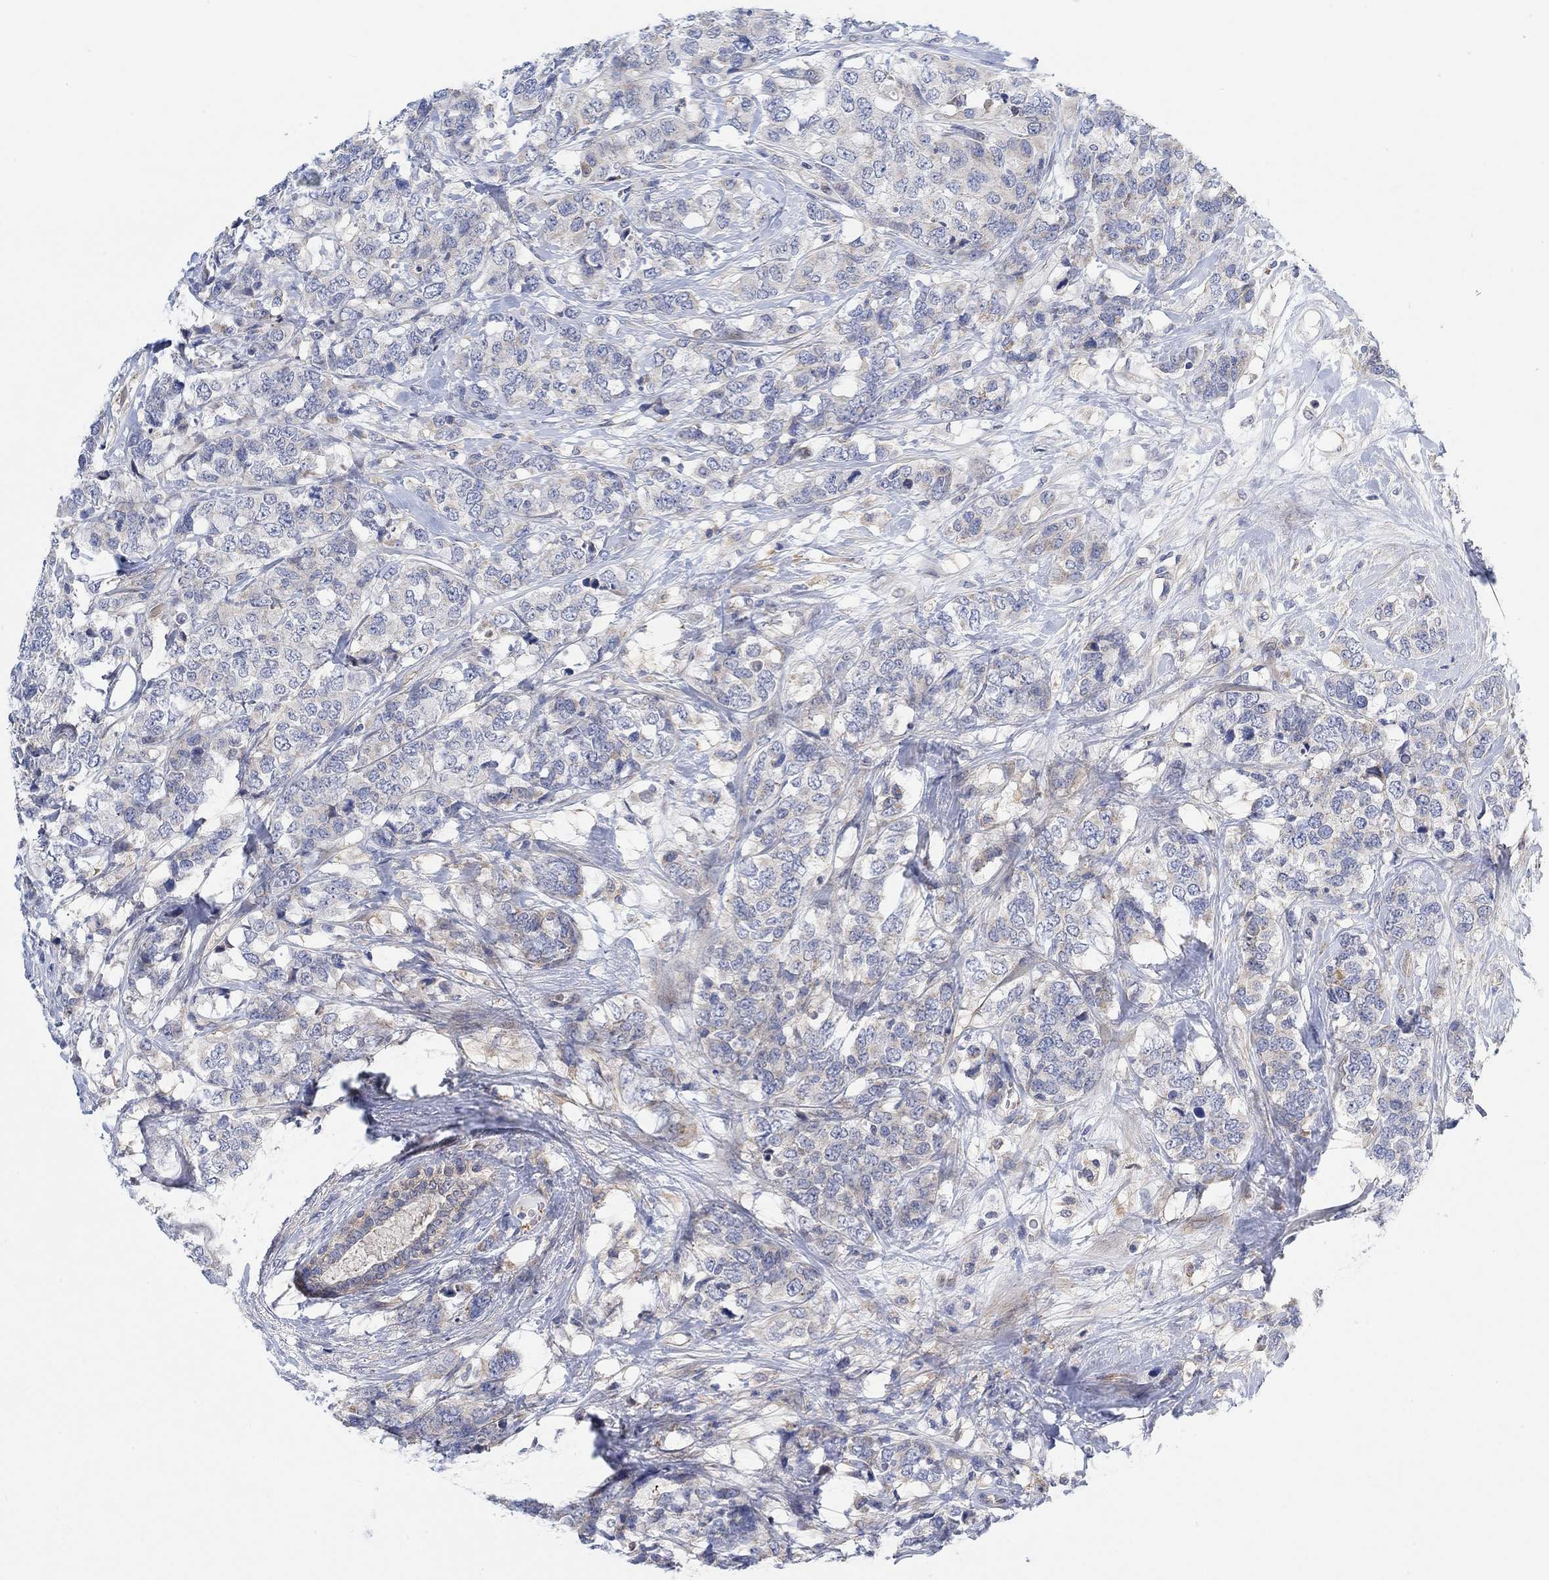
{"staining": {"intensity": "negative", "quantity": "none", "location": "none"}, "tissue": "breast cancer", "cell_type": "Tumor cells", "image_type": "cancer", "snomed": [{"axis": "morphology", "description": "Lobular carcinoma"}, {"axis": "topography", "description": "Breast"}], "caption": "Human breast lobular carcinoma stained for a protein using immunohistochemistry demonstrates no expression in tumor cells.", "gene": "PMFBP1", "patient": {"sex": "female", "age": 59}}